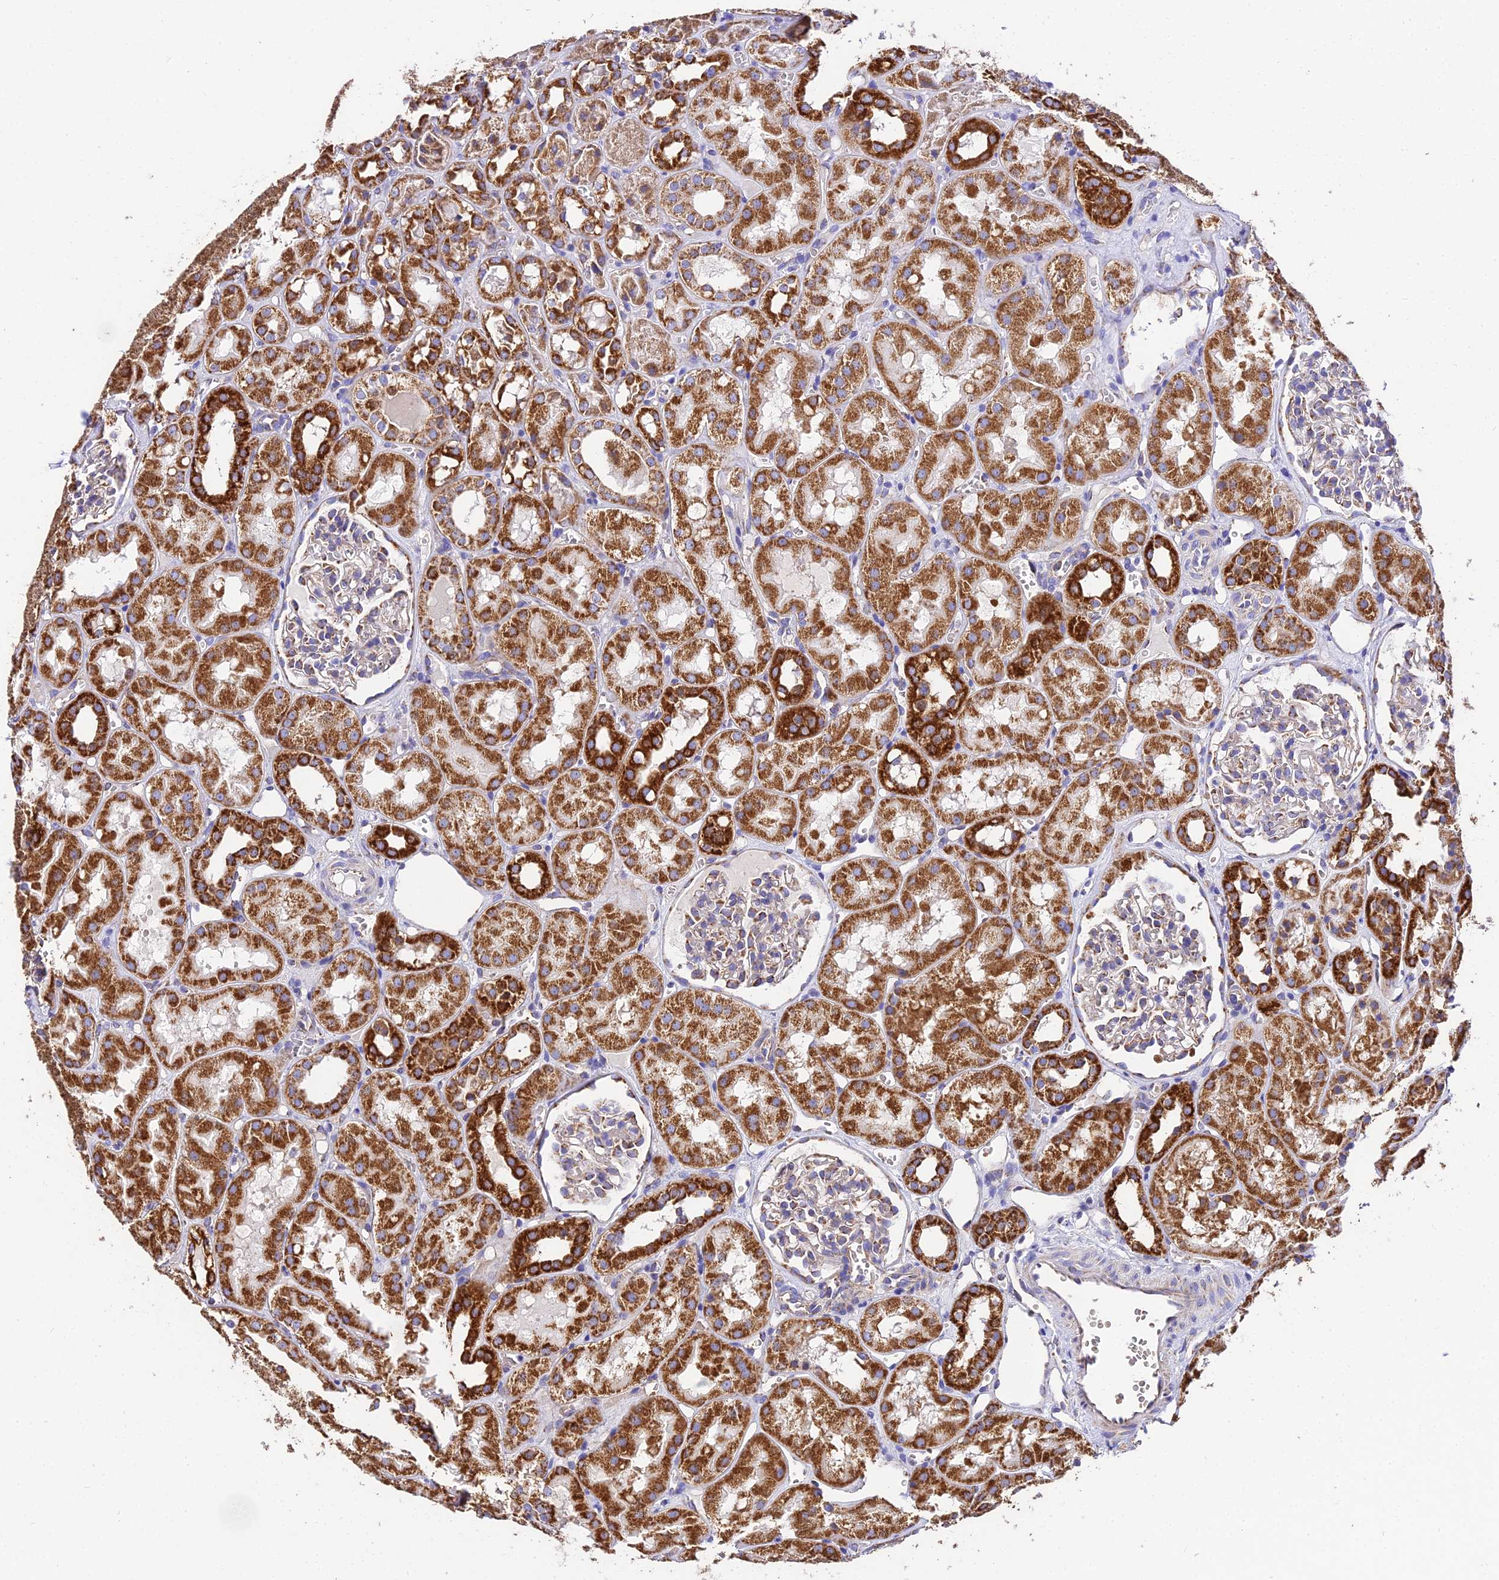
{"staining": {"intensity": "moderate", "quantity": "<25%", "location": "cytoplasmic/membranous"}, "tissue": "kidney", "cell_type": "Cells in glomeruli", "image_type": "normal", "snomed": [{"axis": "morphology", "description": "Normal tissue, NOS"}, {"axis": "topography", "description": "Kidney"}], "caption": "Protein expression by immunohistochemistry (IHC) shows moderate cytoplasmic/membranous staining in approximately <25% of cells in glomeruli in normal kidney.", "gene": "OCIAD1", "patient": {"sex": "male", "age": 16}}